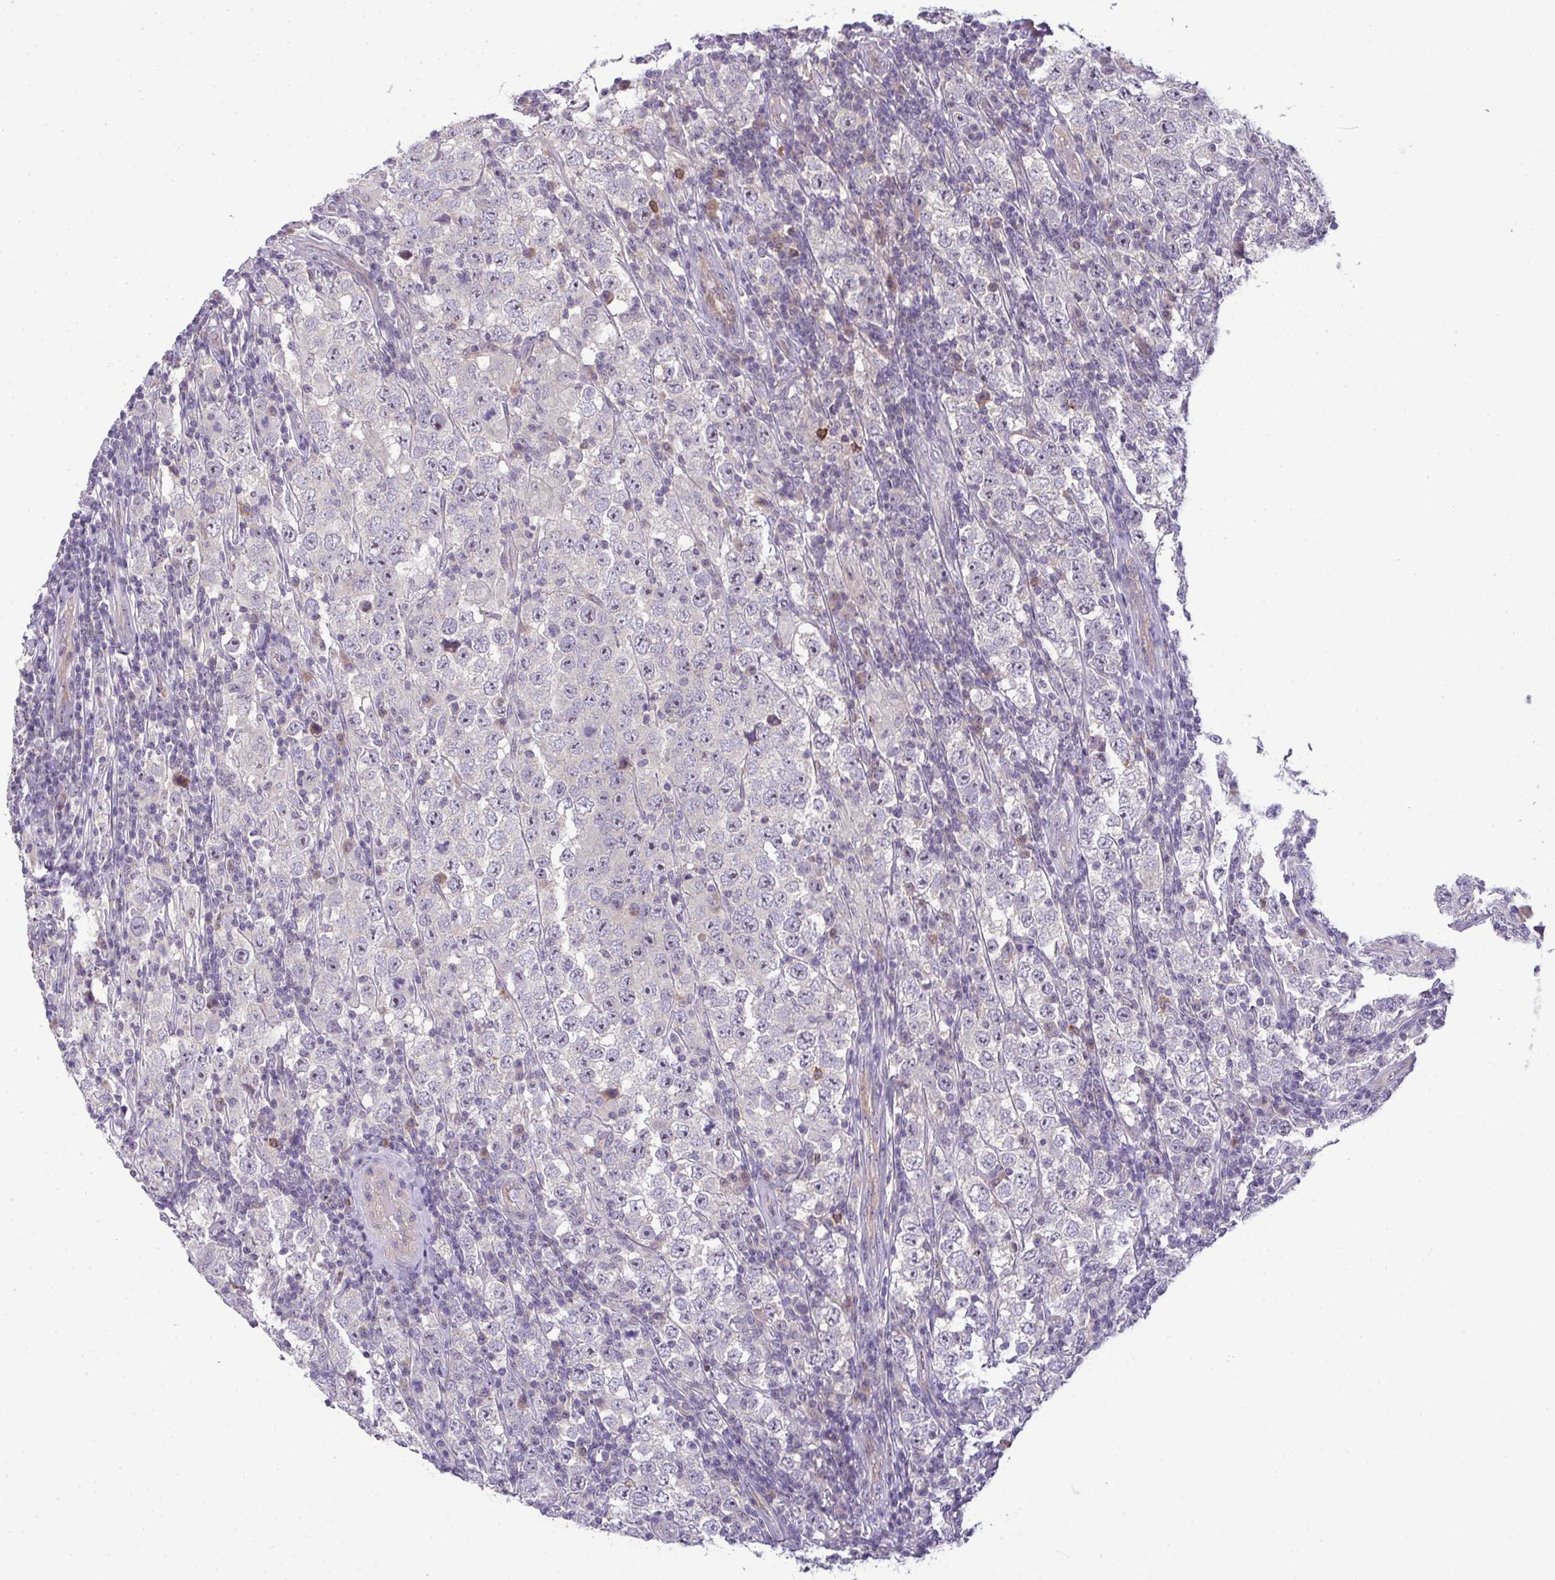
{"staining": {"intensity": "negative", "quantity": "none", "location": "none"}, "tissue": "testis cancer", "cell_type": "Tumor cells", "image_type": "cancer", "snomed": [{"axis": "morphology", "description": "Normal tissue, NOS"}, {"axis": "morphology", "description": "Urothelial carcinoma, High grade"}, {"axis": "morphology", "description": "Seminoma, NOS"}, {"axis": "morphology", "description": "Carcinoma, Embryonal, NOS"}, {"axis": "topography", "description": "Urinary bladder"}, {"axis": "topography", "description": "Testis"}], "caption": "DAB (3,3'-diaminobenzidine) immunohistochemical staining of human testis cancer (seminoma) shows no significant staining in tumor cells.", "gene": "NT5C1A", "patient": {"sex": "male", "age": 41}}